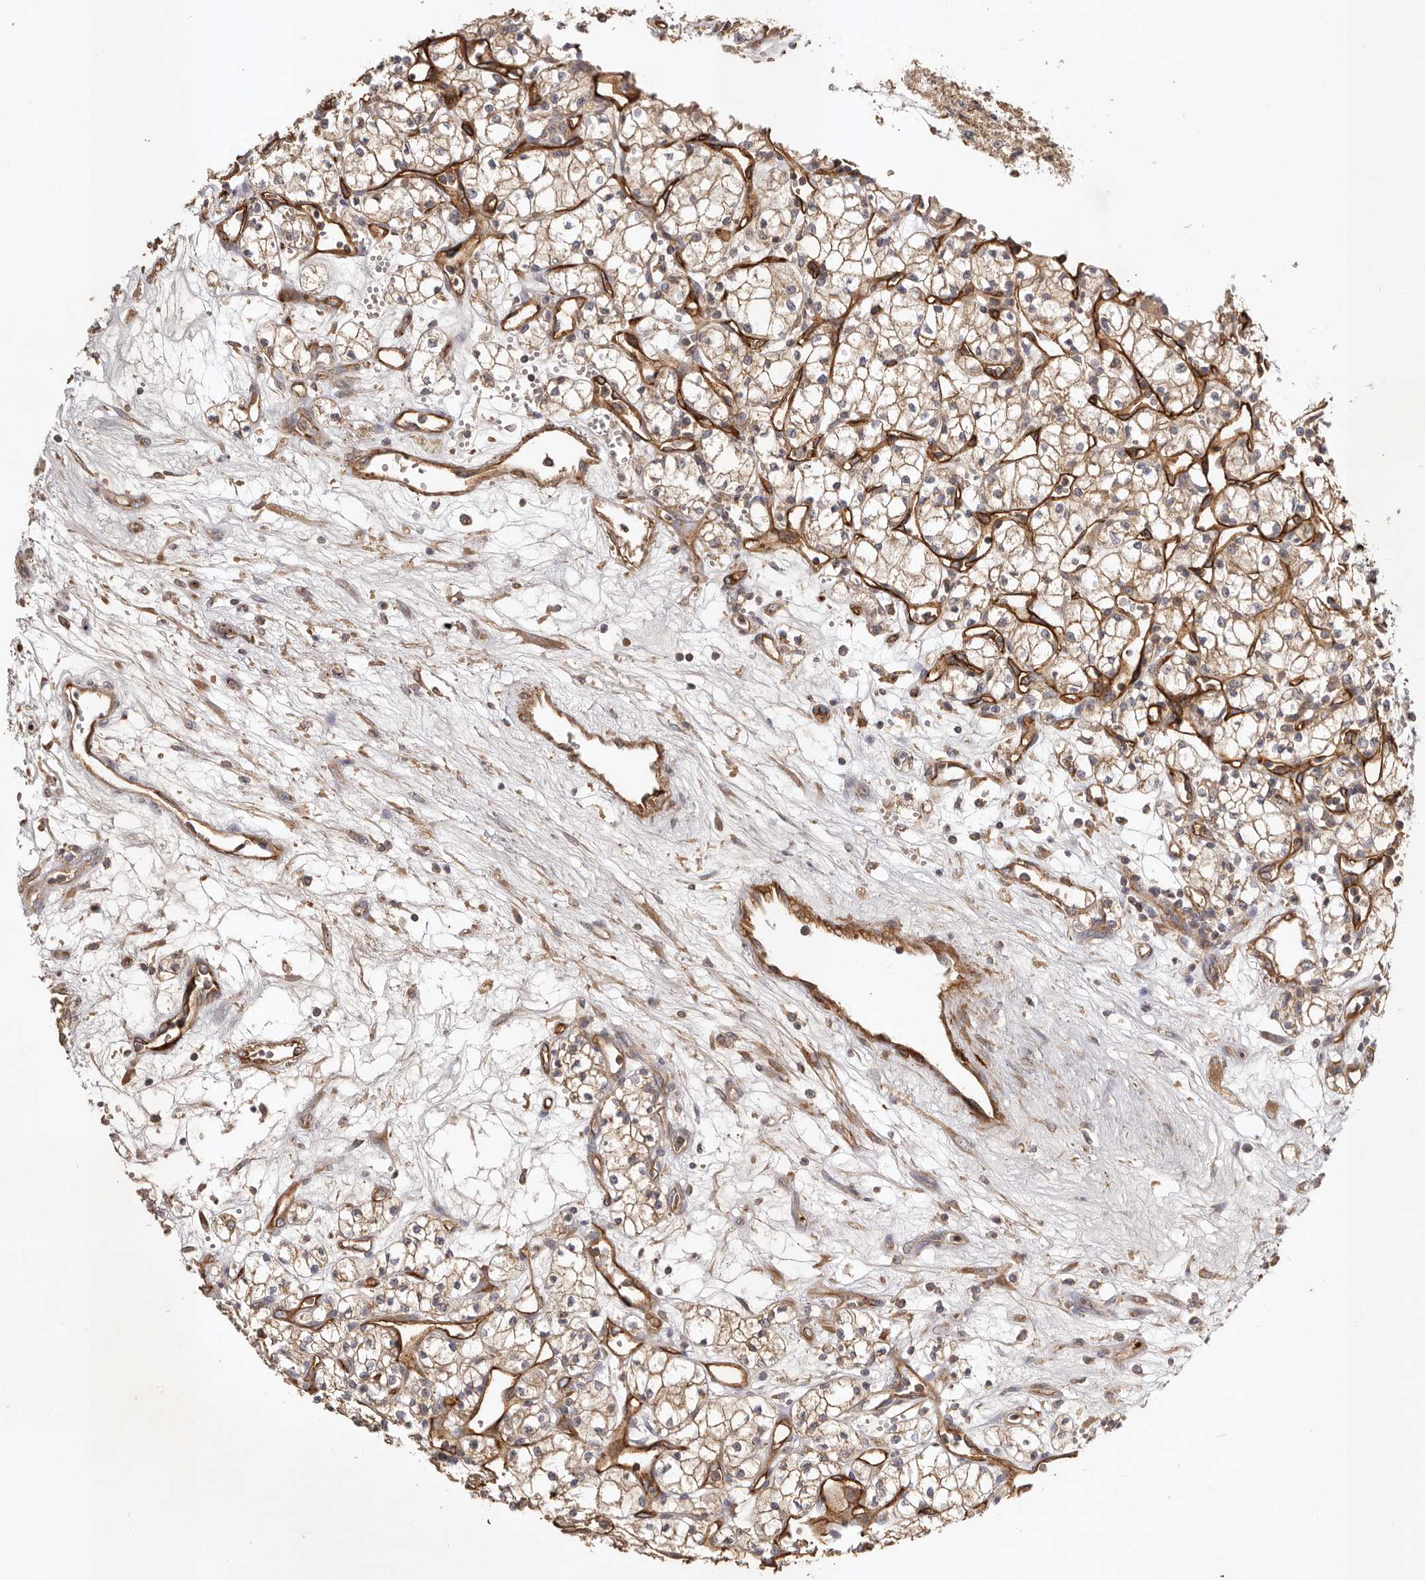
{"staining": {"intensity": "weak", "quantity": ">75%", "location": "cytoplasmic/membranous"}, "tissue": "renal cancer", "cell_type": "Tumor cells", "image_type": "cancer", "snomed": [{"axis": "morphology", "description": "Adenocarcinoma, NOS"}, {"axis": "topography", "description": "Kidney"}], "caption": "Brown immunohistochemical staining in human adenocarcinoma (renal) exhibits weak cytoplasmic/membranous expression in about >75% of tumor cells.", "gene": "ADAMTS9", "patient": {"sex": "male", "age": 59}}